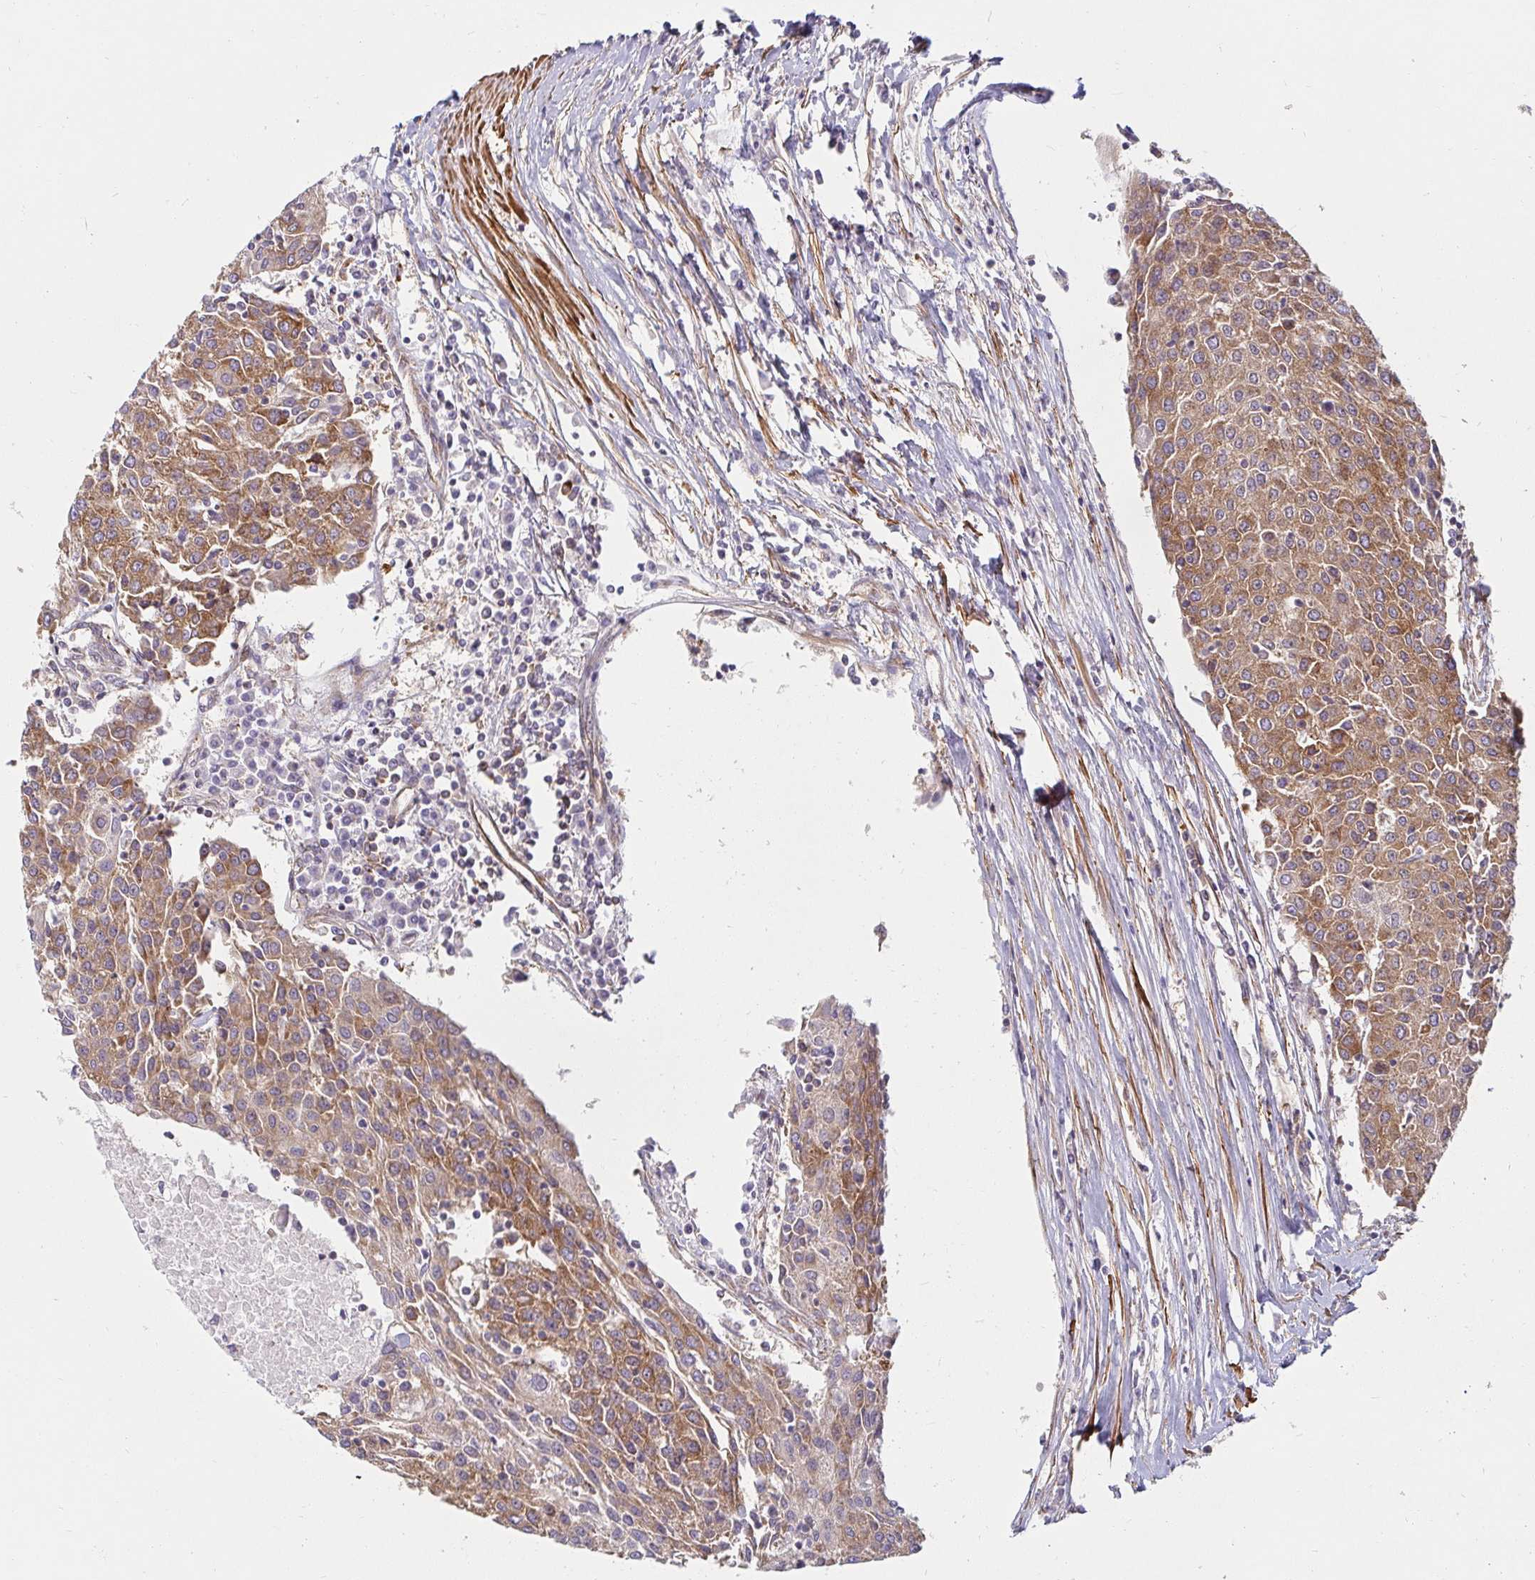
{"staining": {"intensity": "moderate", "quantity": ">75%", "location": "cytoplasmic/membranous"}, "tissue": "urothelial cancer", "cell_type": "Tumor cells", "image_type": "cancer", "snomed": [{"axis": "morphology", "description": "Urothelial carcinoma, High grade"}, {"axis": "topography", "description": "Urinary bladder"}], "caption": "Urothelial carcinoma (high-grade) was stained to show a protein in brown. There is medium levels of moderate cytoplasmic/membranous staining in about >75% of tumor cells.", "gene": "BTF3", "patient": {"sex": "female", "age": 85}}